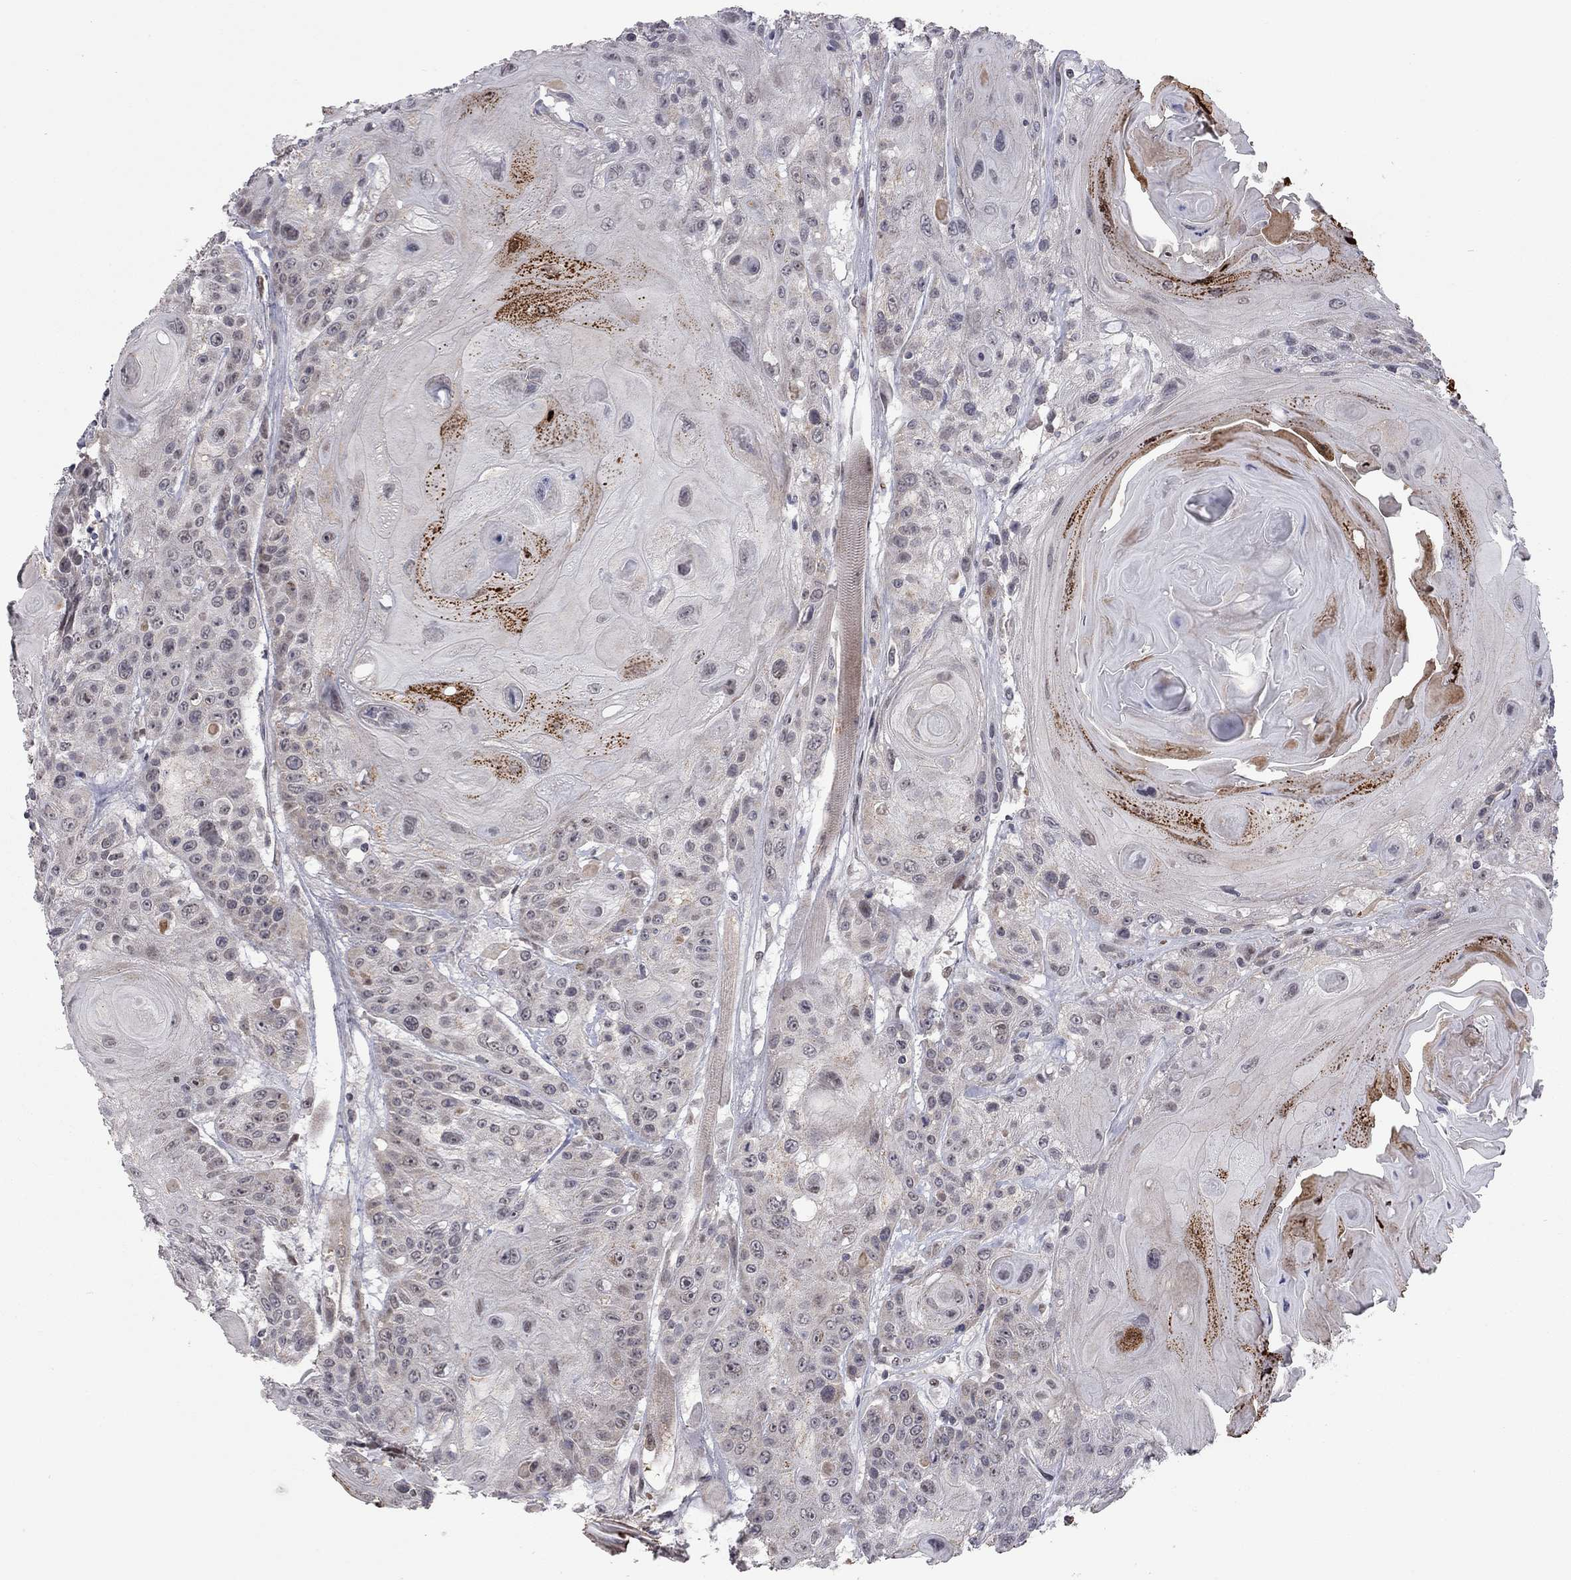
{"staining": {"intensity": "negative", "quantity": "none", "location": "none"}, "tissue": "head and neck cancer", "cell_type": "Tumor cells", "image_type": "cancer", "snomed": [{"axis": "morphology", "description": "Squamous cell carcinoma, NOS"}, {"axis": "topography", "description": "Head-Neck"}], "caption": "An image of head and neck cancer stained for a protein demonstrates no brown staining in tumor cells. (DAB immunohistochemistry (IHC), high magnification).", "gene": "MC3R", "patient": {"sex": "female", "age": 59}}